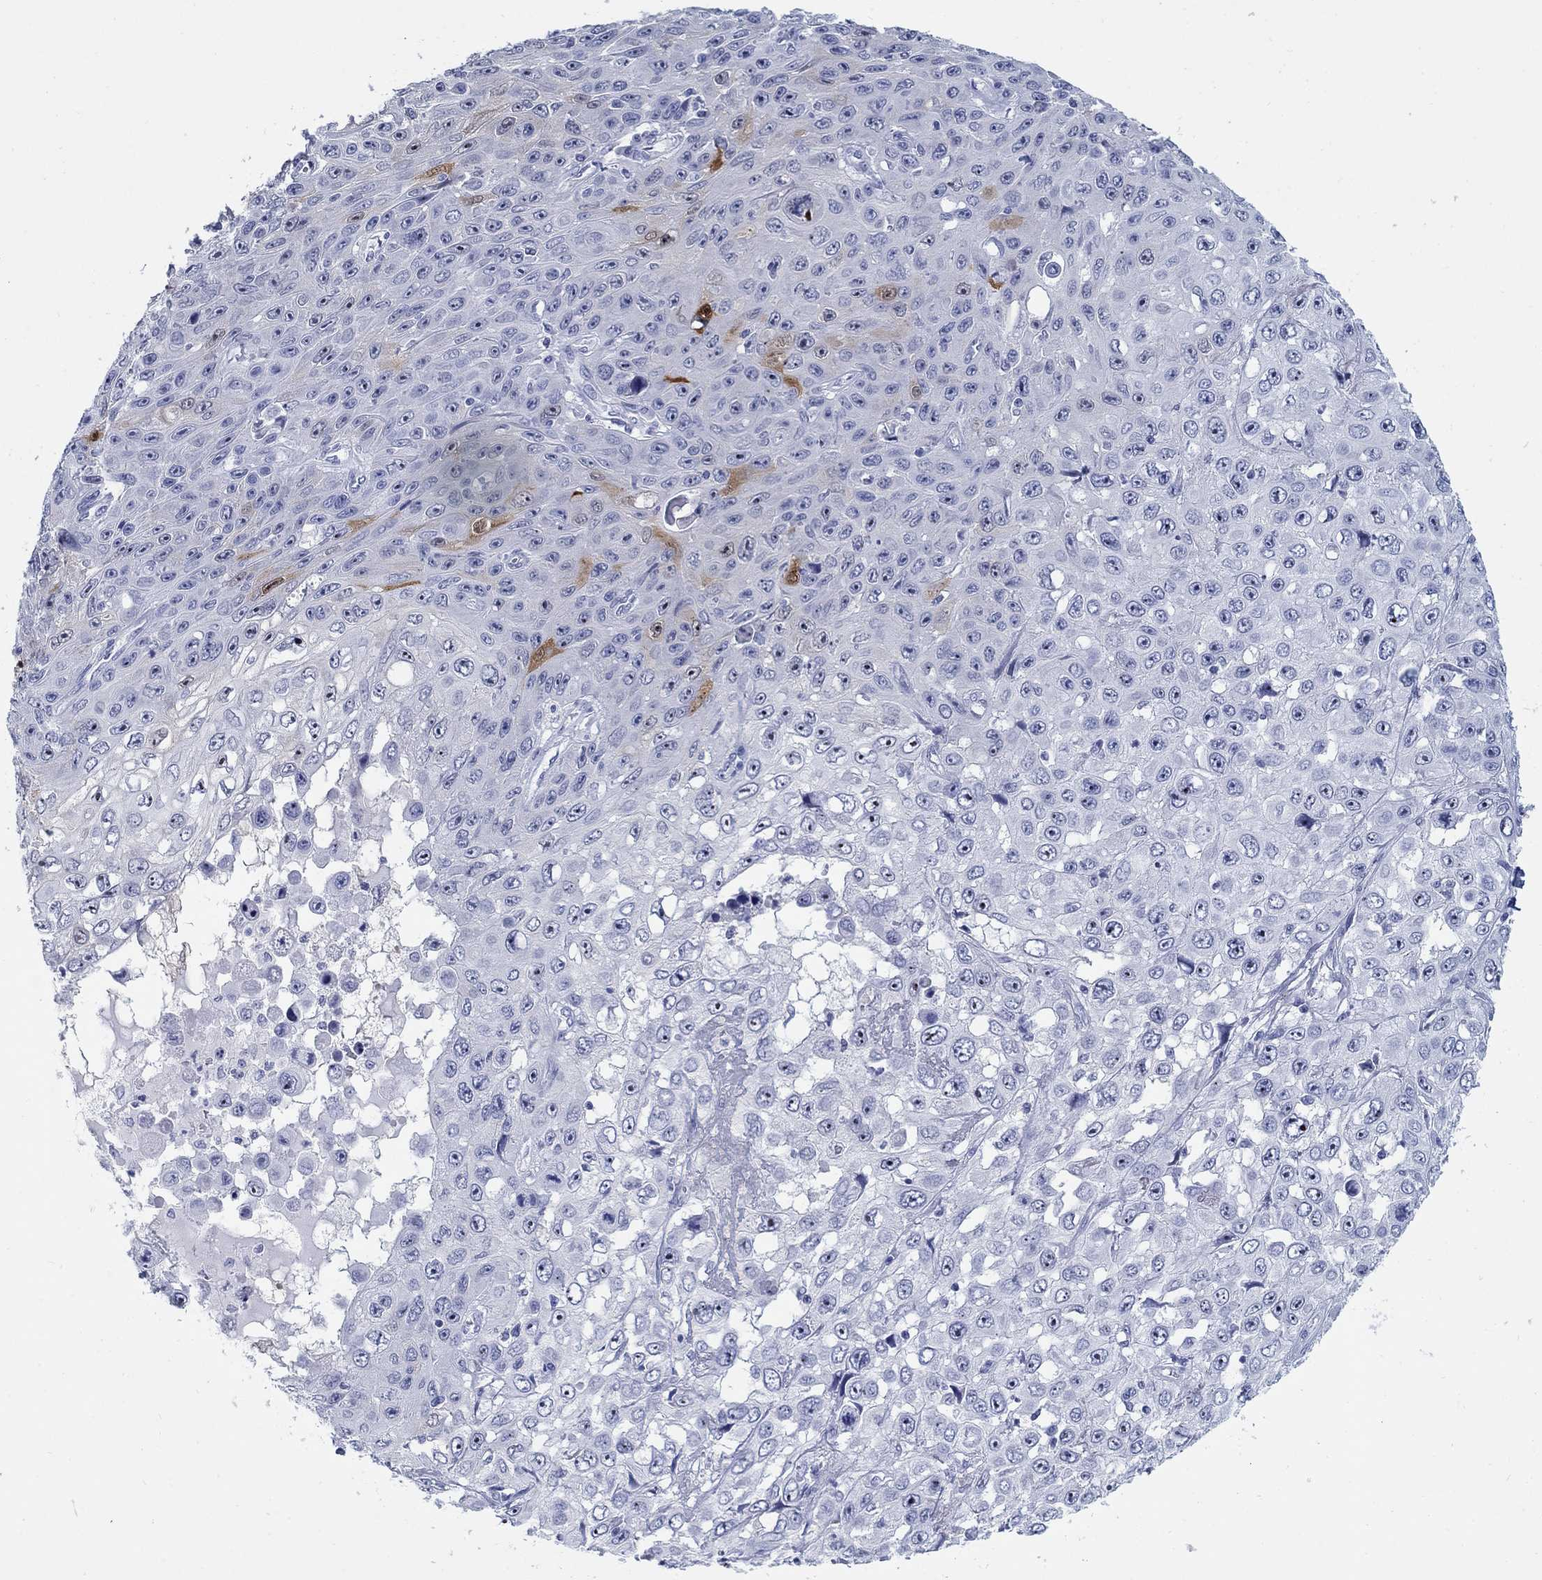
{"staining": {"intensity": "moderate", "quantity": "<25%", "location": "cytoplasmic/membranous"}, "tissue": "skin cancer", "cell_type": "Tumor cells", "image_type": "cancer", "snomed": [{"axis": "morphology", "description": "Squamous cell carcinoma, NOS"}, {"axis": "topography", "description": "Skin"}], "caption": "Approximately <25% of tumor cells in human skin cancer exhibit moderate cytoplasmic/membranous protein positivity as visualized by brown immunohistochemical staining.", "gene": "AKR1C2", "patient": {"sex": "male", "age": 82}}